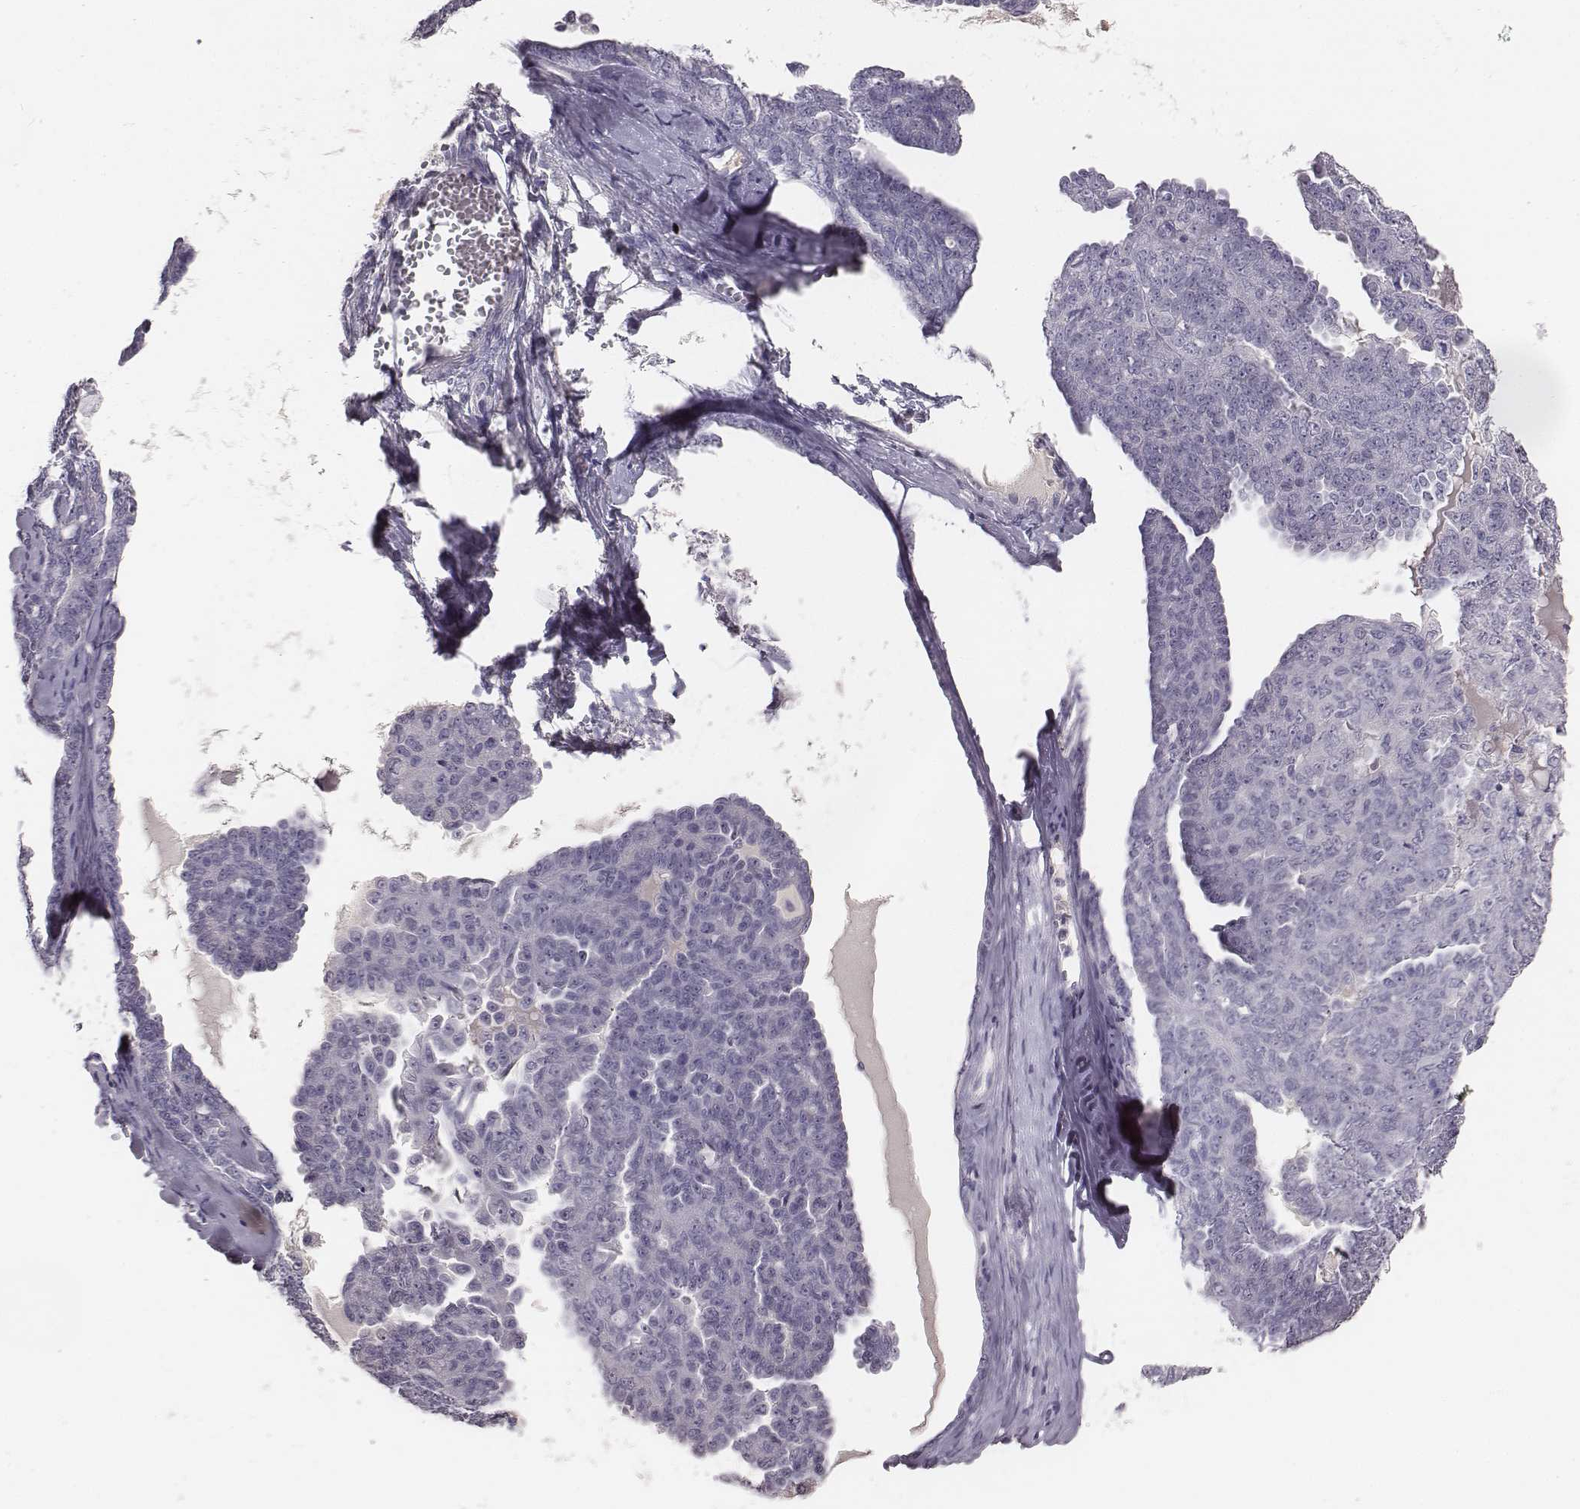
{"staining": {"intensity": "negative", "quantity": "none", "location": "none"}, "tissue": "ovarian cancer", "cell_type": "Tumor cells", "image_type": "cancer", "snomed": [{"axis": "morphology", "description": "Cystadenocarcinoma, serous, NOS"}, {"axis": "topography", "description": "Ovary"}], "caption": "Immunohistochemical staining of ovarian cancer reveals no significant staining in tumor cells. The staining is performed using DAB (3,3'-diaminobenzidine) brown chromogen with nuclei counter-stained in using hematoxylin.", "gene": "MYH6", "patient": {"sex": "female", "age": 71}}